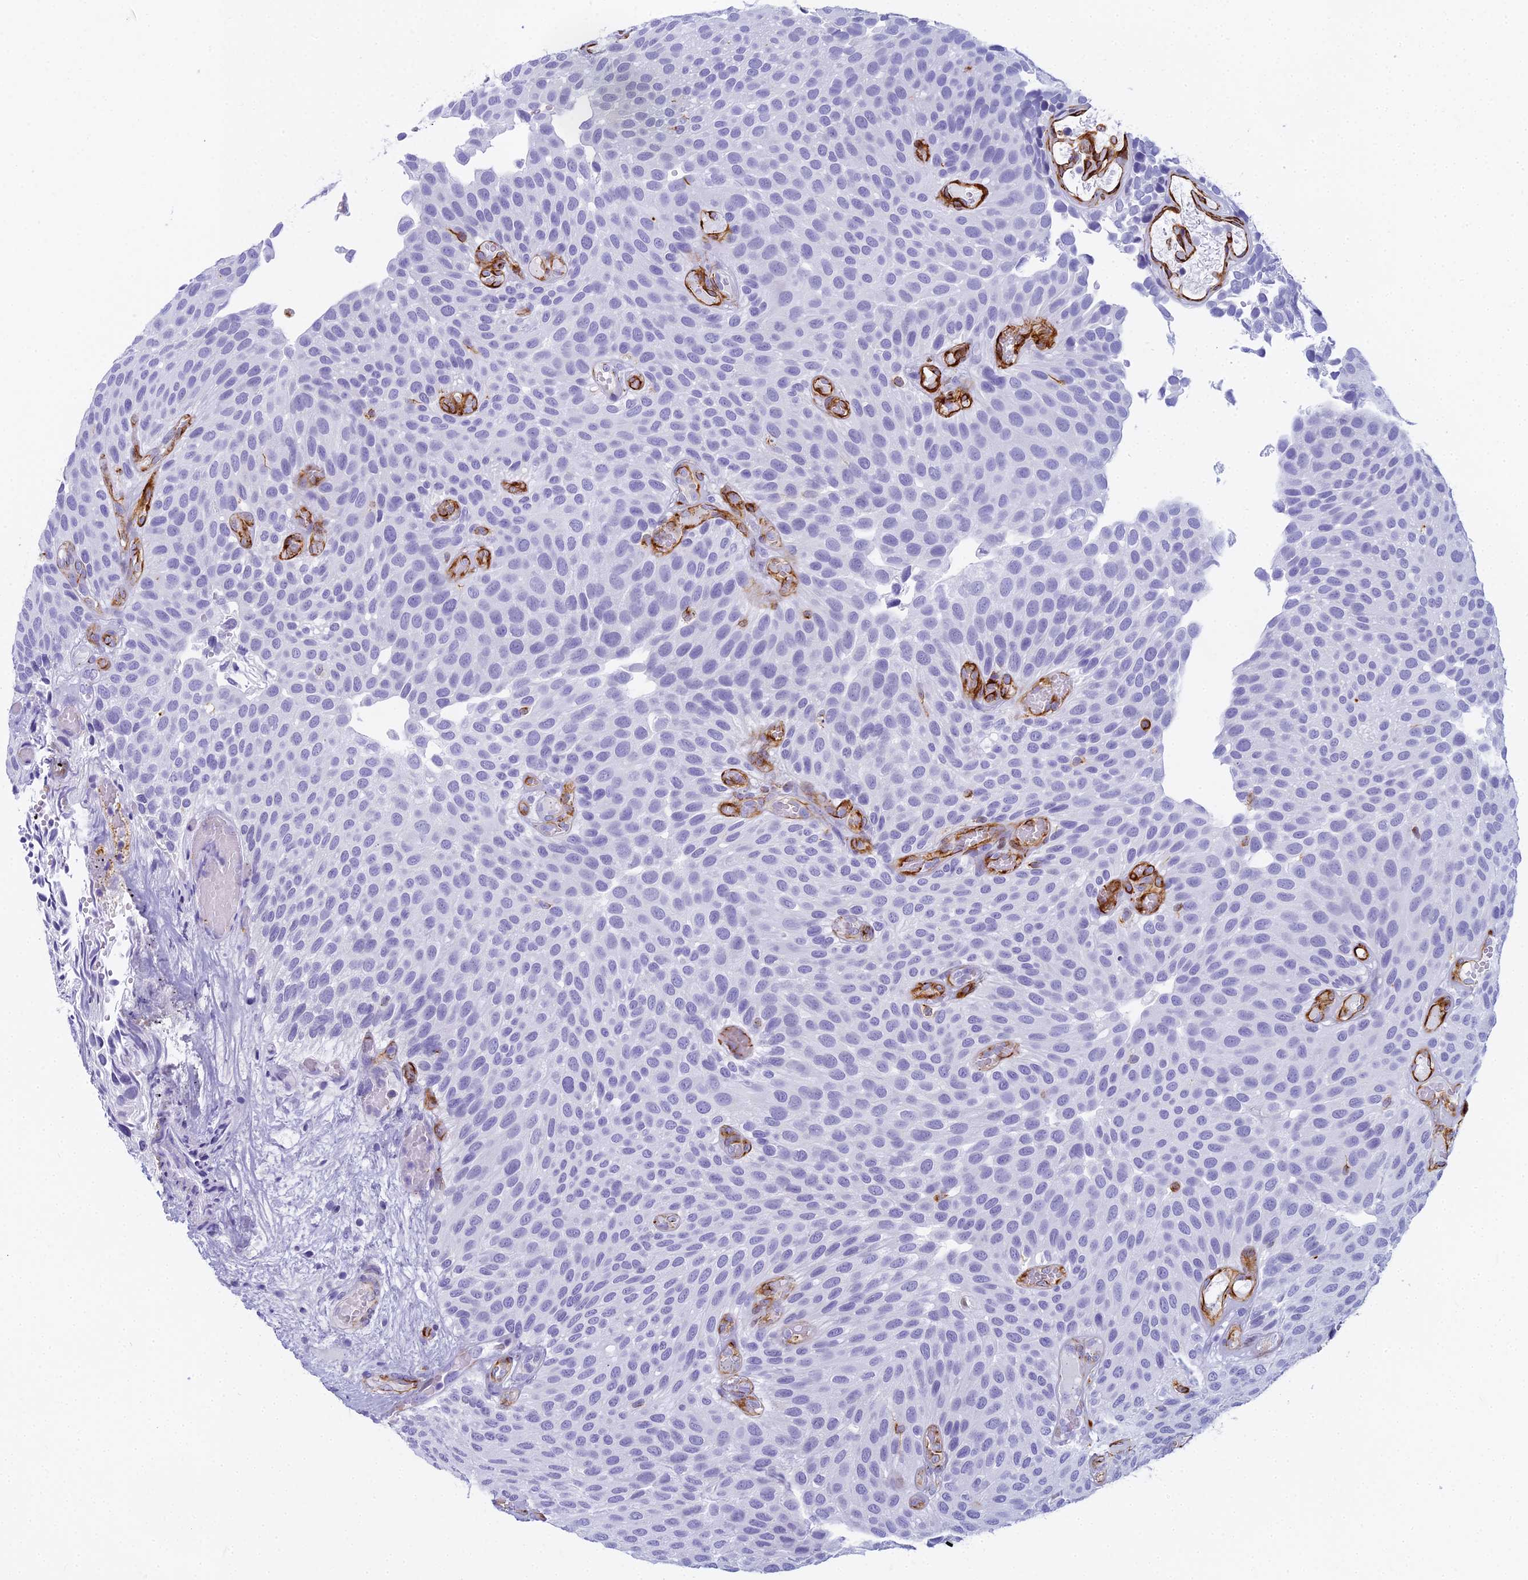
{"staining": {"intensity": "negative", "quantity": "none", "location": "none"}, "tissue": "urothelial cancer", "cell_type": "Tumor cells", "image_type": "cancer", "snomed": [{"axis": "morphology", "description": "Urothelial carcinoma, Low grade"}, {"axis": "topography", "description": "Urinary bladder"}], "caption": "The immunohistochemistry image has no significant expression in tumor cells of urothelial cancer tissue.", "gene": "EVI2A", "patient": {"sex": "male", "age": 89}}